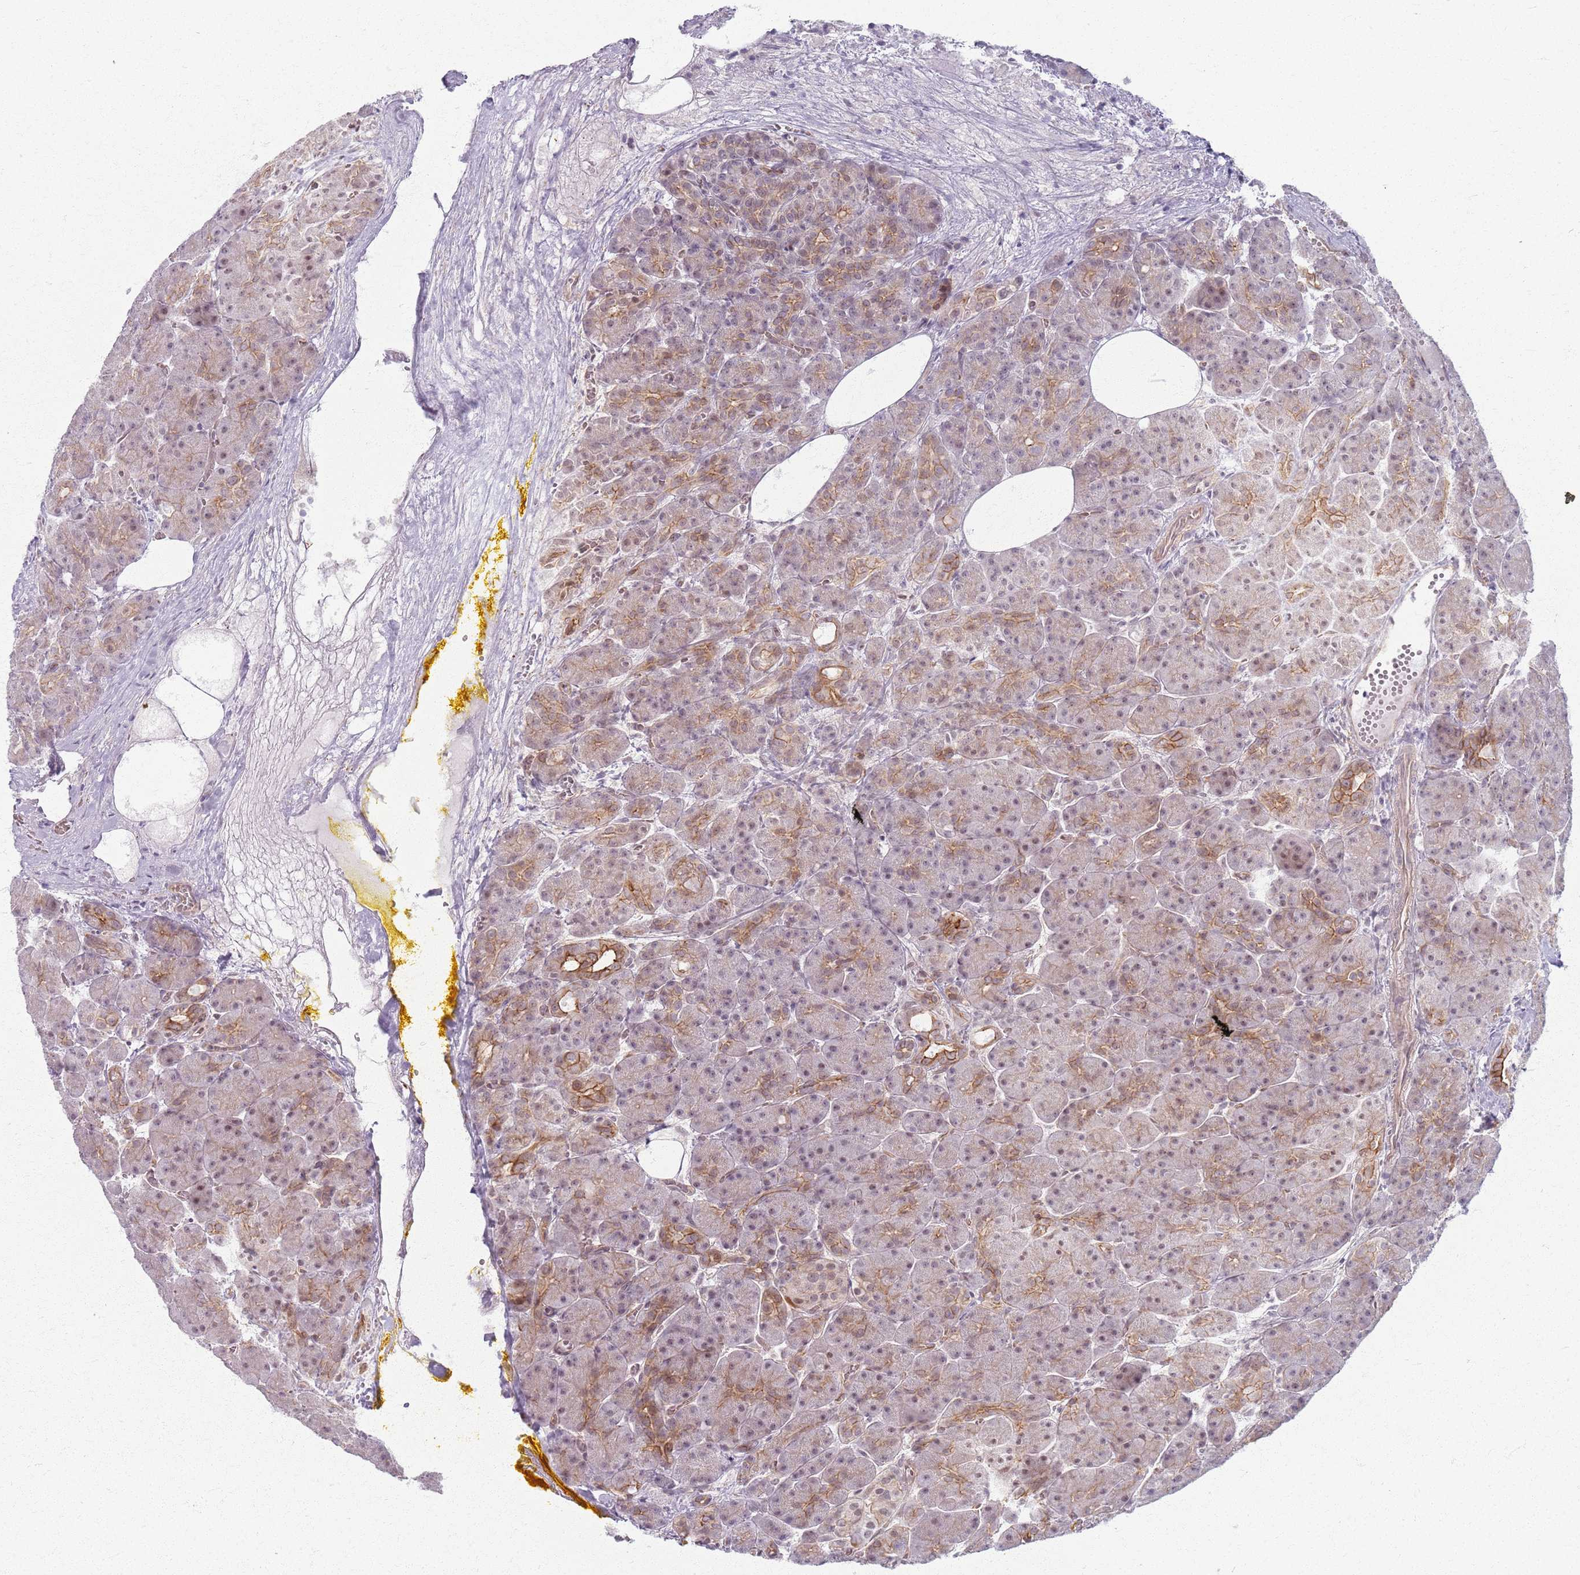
{"staining": {"intensity": "moderate", "quantity": "<25%", "location": "cytoplasmic/membranous,nuclear"}, "tissue": "pancreas", "cell_type": "Exocrine glandular cells", "image_type": "normal", "snomed": [{"axis": "morphology", "description": "Normal tissue, NOS"}, {"axis": "topography", "description": "Pancreas"}], "caption": "Protein expression analysis of unremarkable human pancreas reveals moderate cytoplasmic/membranous,nuclear positivity in about <25% of exocrine glandular cells. Nuclei are stained in blue.", "gene": "KCNA5", "patient": {"sex": "male", "age": 63}}